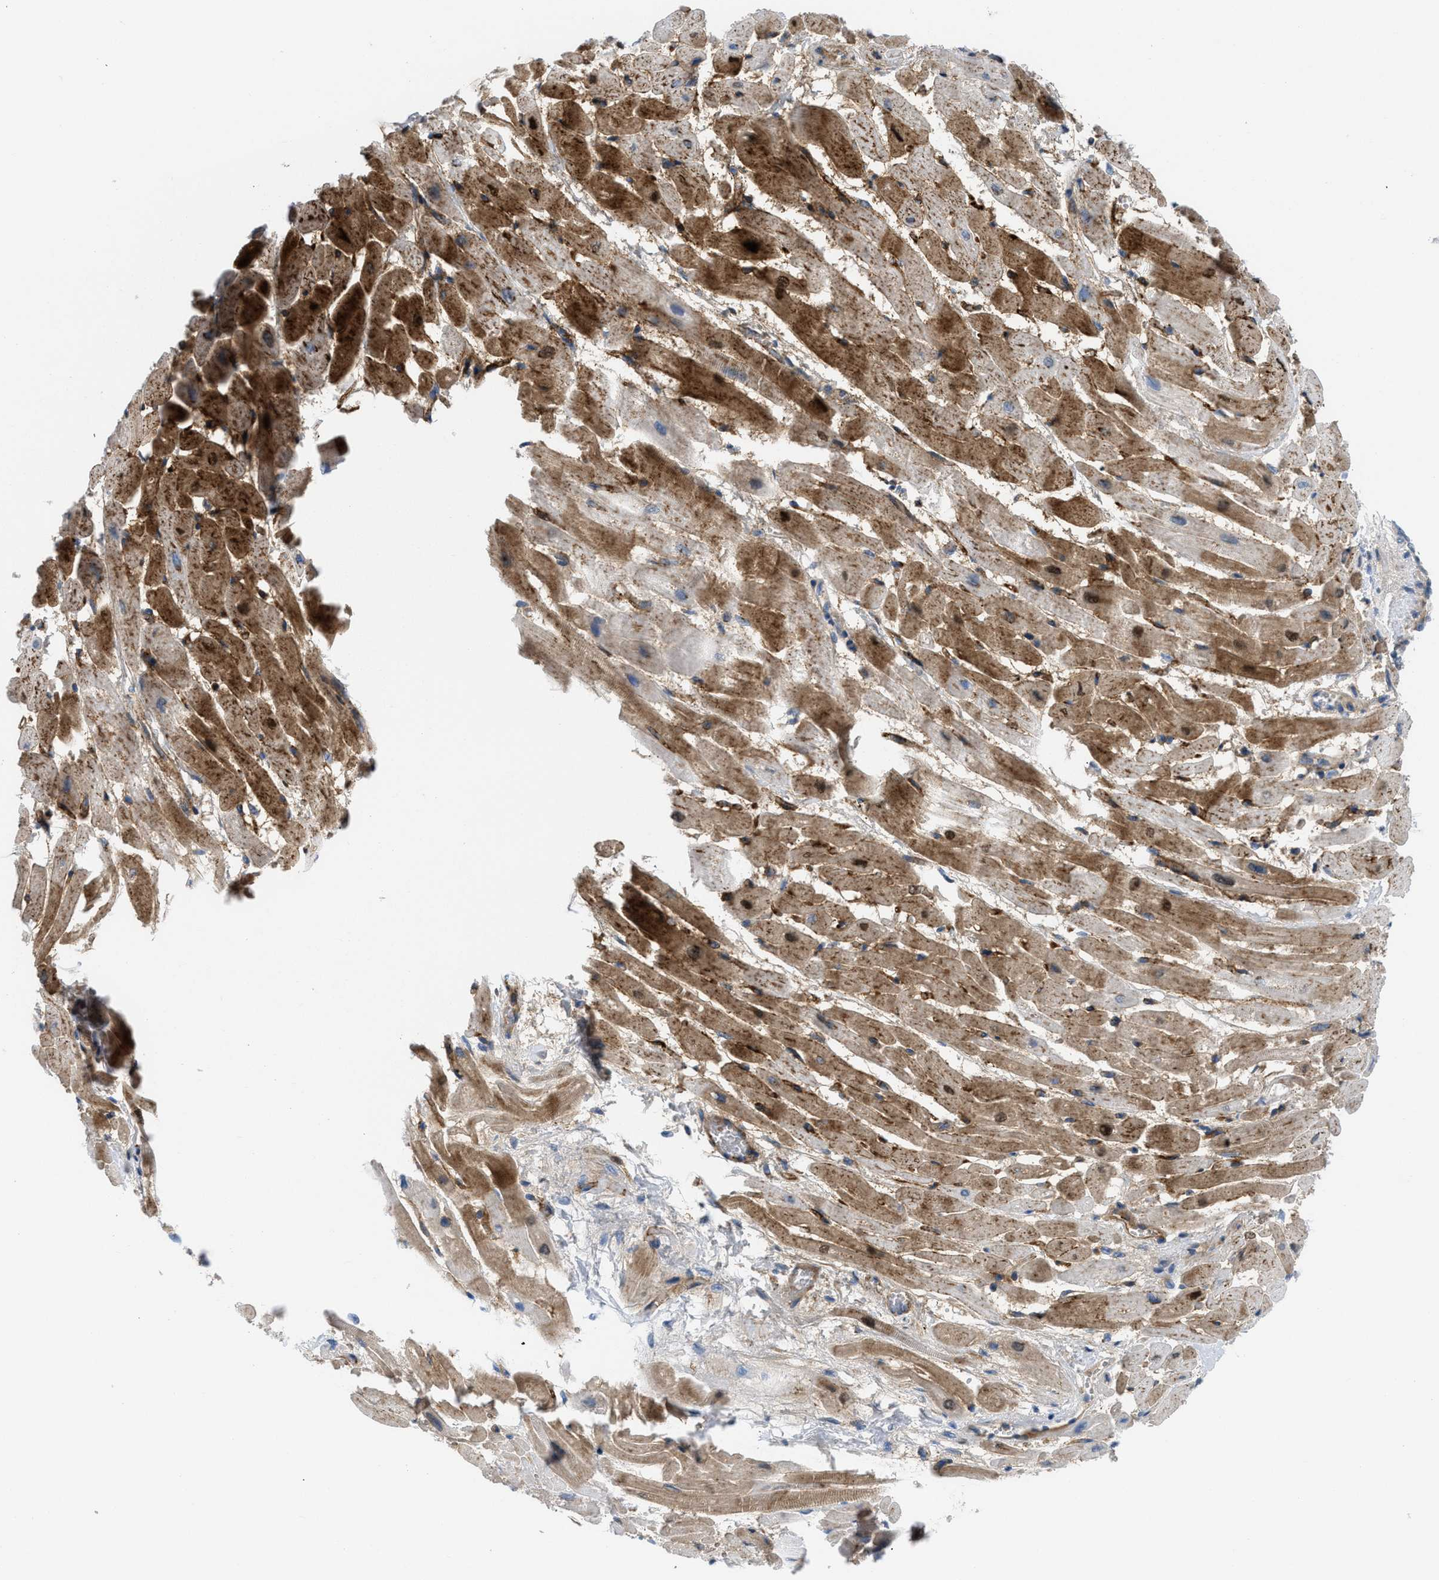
{"staining": {"intensity": "moderate", "quantity": "25%-75%", "location": "cytoplasmic/membranous"}, "tissue": "heart muscle", "cell_type": "Cardiomyocytes", "image_type": "normal", "snomed": [{"axis": "morphology", "description": "Normal tissue, NOS"}, {"axis": "topography", "description": "Heart"}], "caption": "Immunohistochemical staining of normal human heart muscle shows 25%-75% levels of moderate cytoplasmic/membranous protein staining in approximately 25%-75% of cardiomyocytes. (DAB IHC with brightfield microscopy, high magnification).", "gene": "LEF1", "patient": {"sex": "male", "age": 45}}